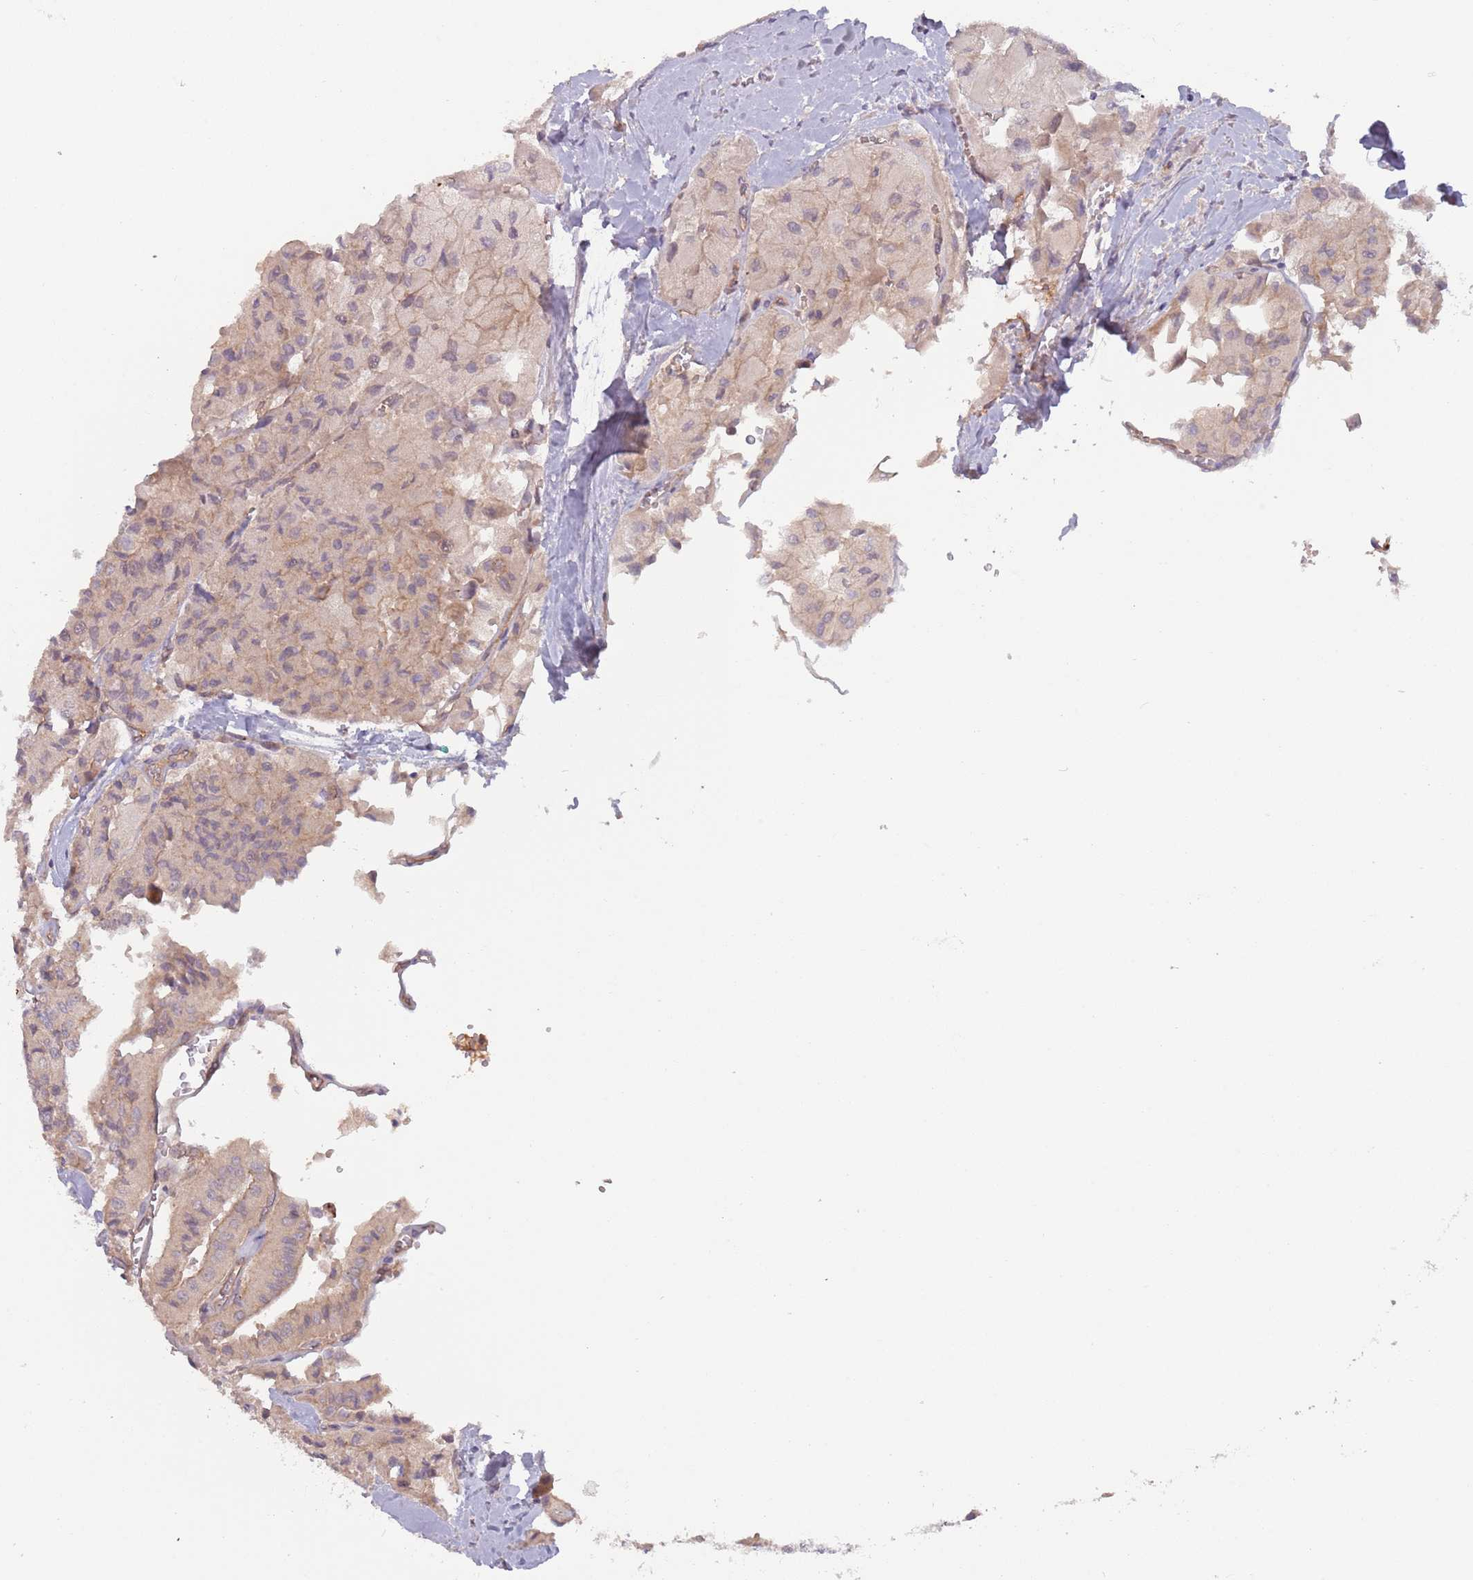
{"staining": {"intensity": "weak", "quantity": "<25%", "location": "cytoplasmic/membranous"}, "tissue": "thyroid cancer", "cell_type": "Tumor cells", "image_type": "cancer", "snomed": [{"axis": "morphology", "description": "Normal tissue, NOS"}, {"axis": "morphology", "description": "Papillary adenocarcinoma, NOS"}, {"axis": "topography", "description": "Thyroid gland"}], "caption": "This image is of papillary adenocarcinoma (thyroid) stained with IHC to label a protein in brown with the nuclei are counter-stained blue. There is no expression in tumor cells.", "gene": "SAV1", "patient": {"sex": "female", "age": 59}}